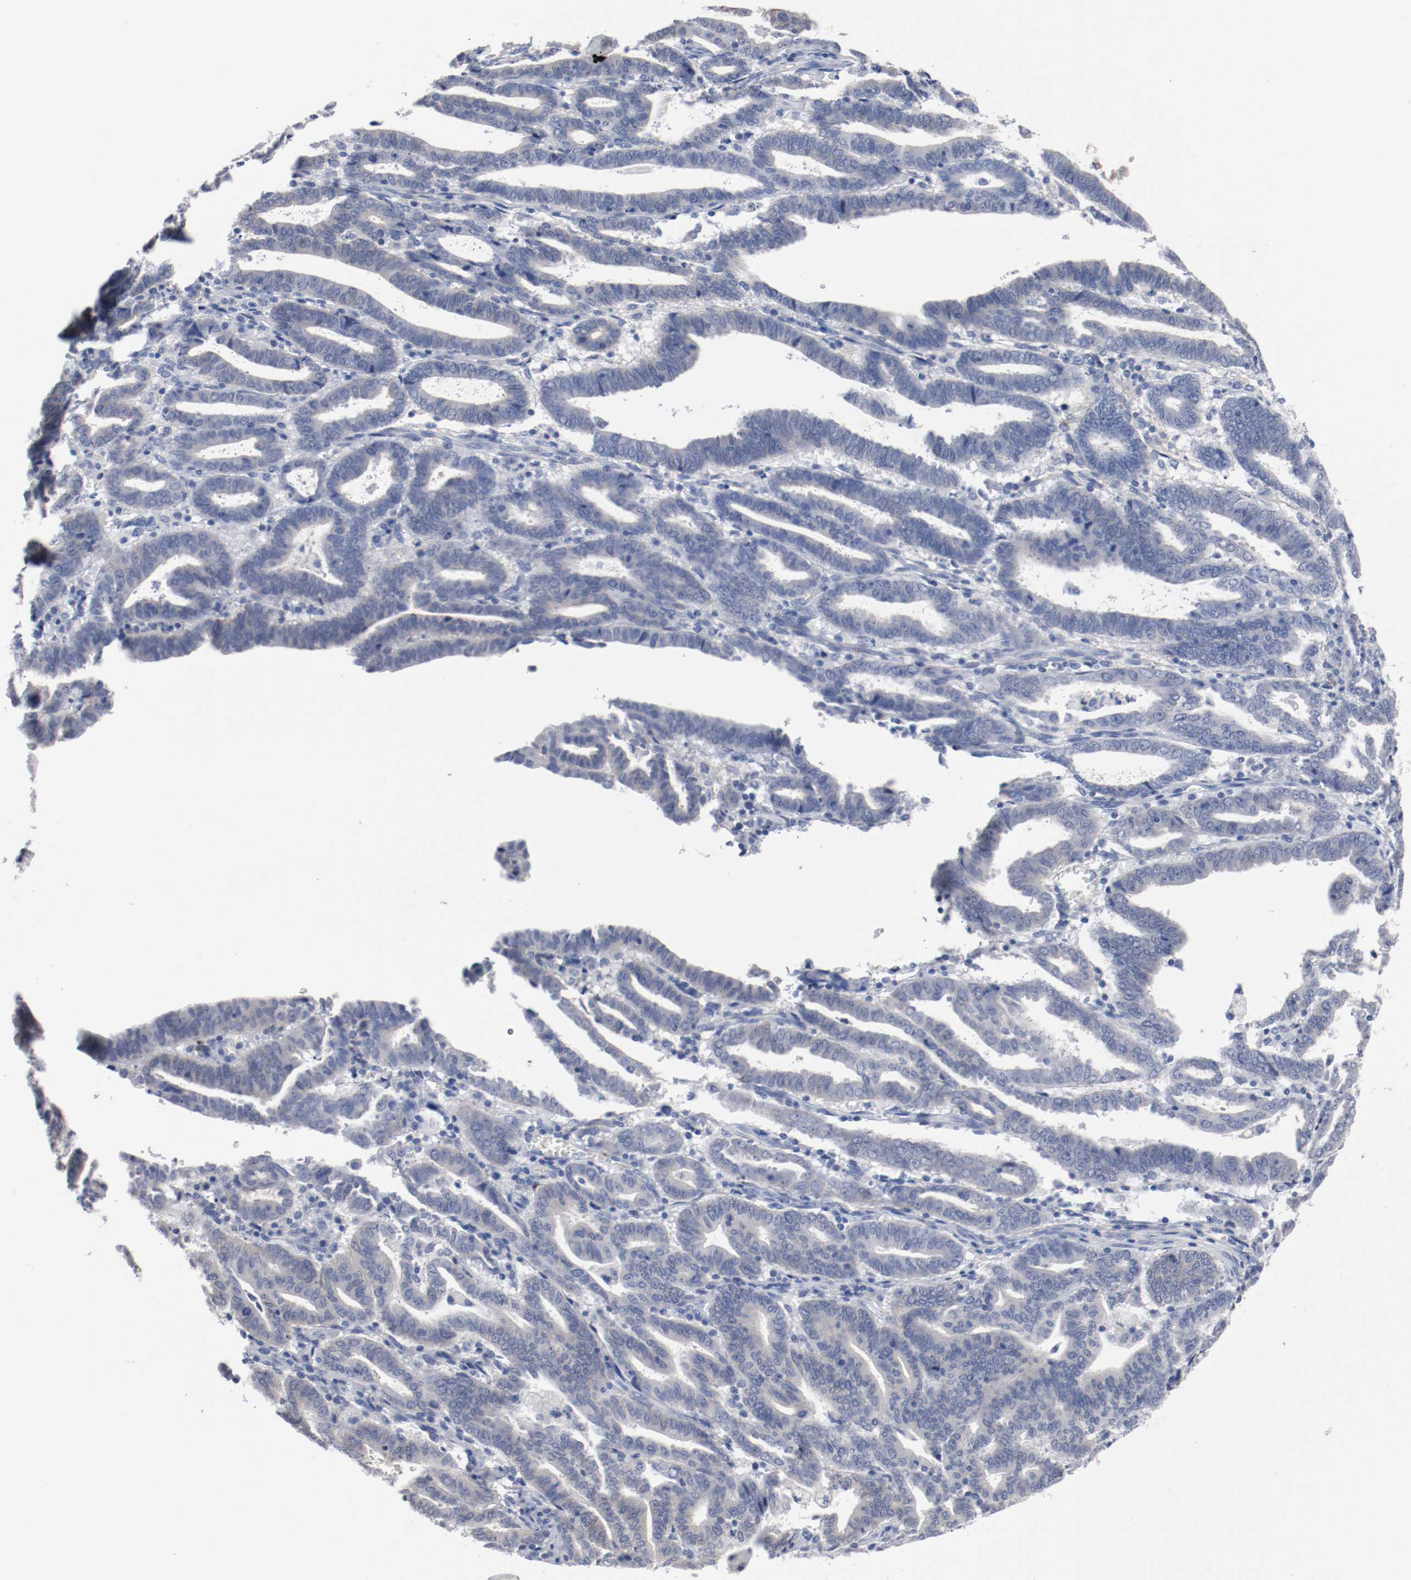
{"staining": {"intensity": "weak", "quantity": "<25%", "location": "cytoplasmic/membranous"}, "tissue": "endometrial cancer", "cell_type": "Tumor cells", "image_type": "cancer", "snomed": [{"axis": "morphology", "description": "Adenocarcinoma, NOS"}, {"axis": "topography", "description": "Uterus"}], "caption": "IHC photomicrograph of neoplastic tissue: human endometrial cancer (adenocarcinoma) stained with DAB (3,3'-diaminobenzidine) displays no significant protein positivity in tumor cells. (DAB IHC visualized using brightfield microscopy, high magnification).", "gene": "TNC", "patient": {"sex": "female", "age": 83}}